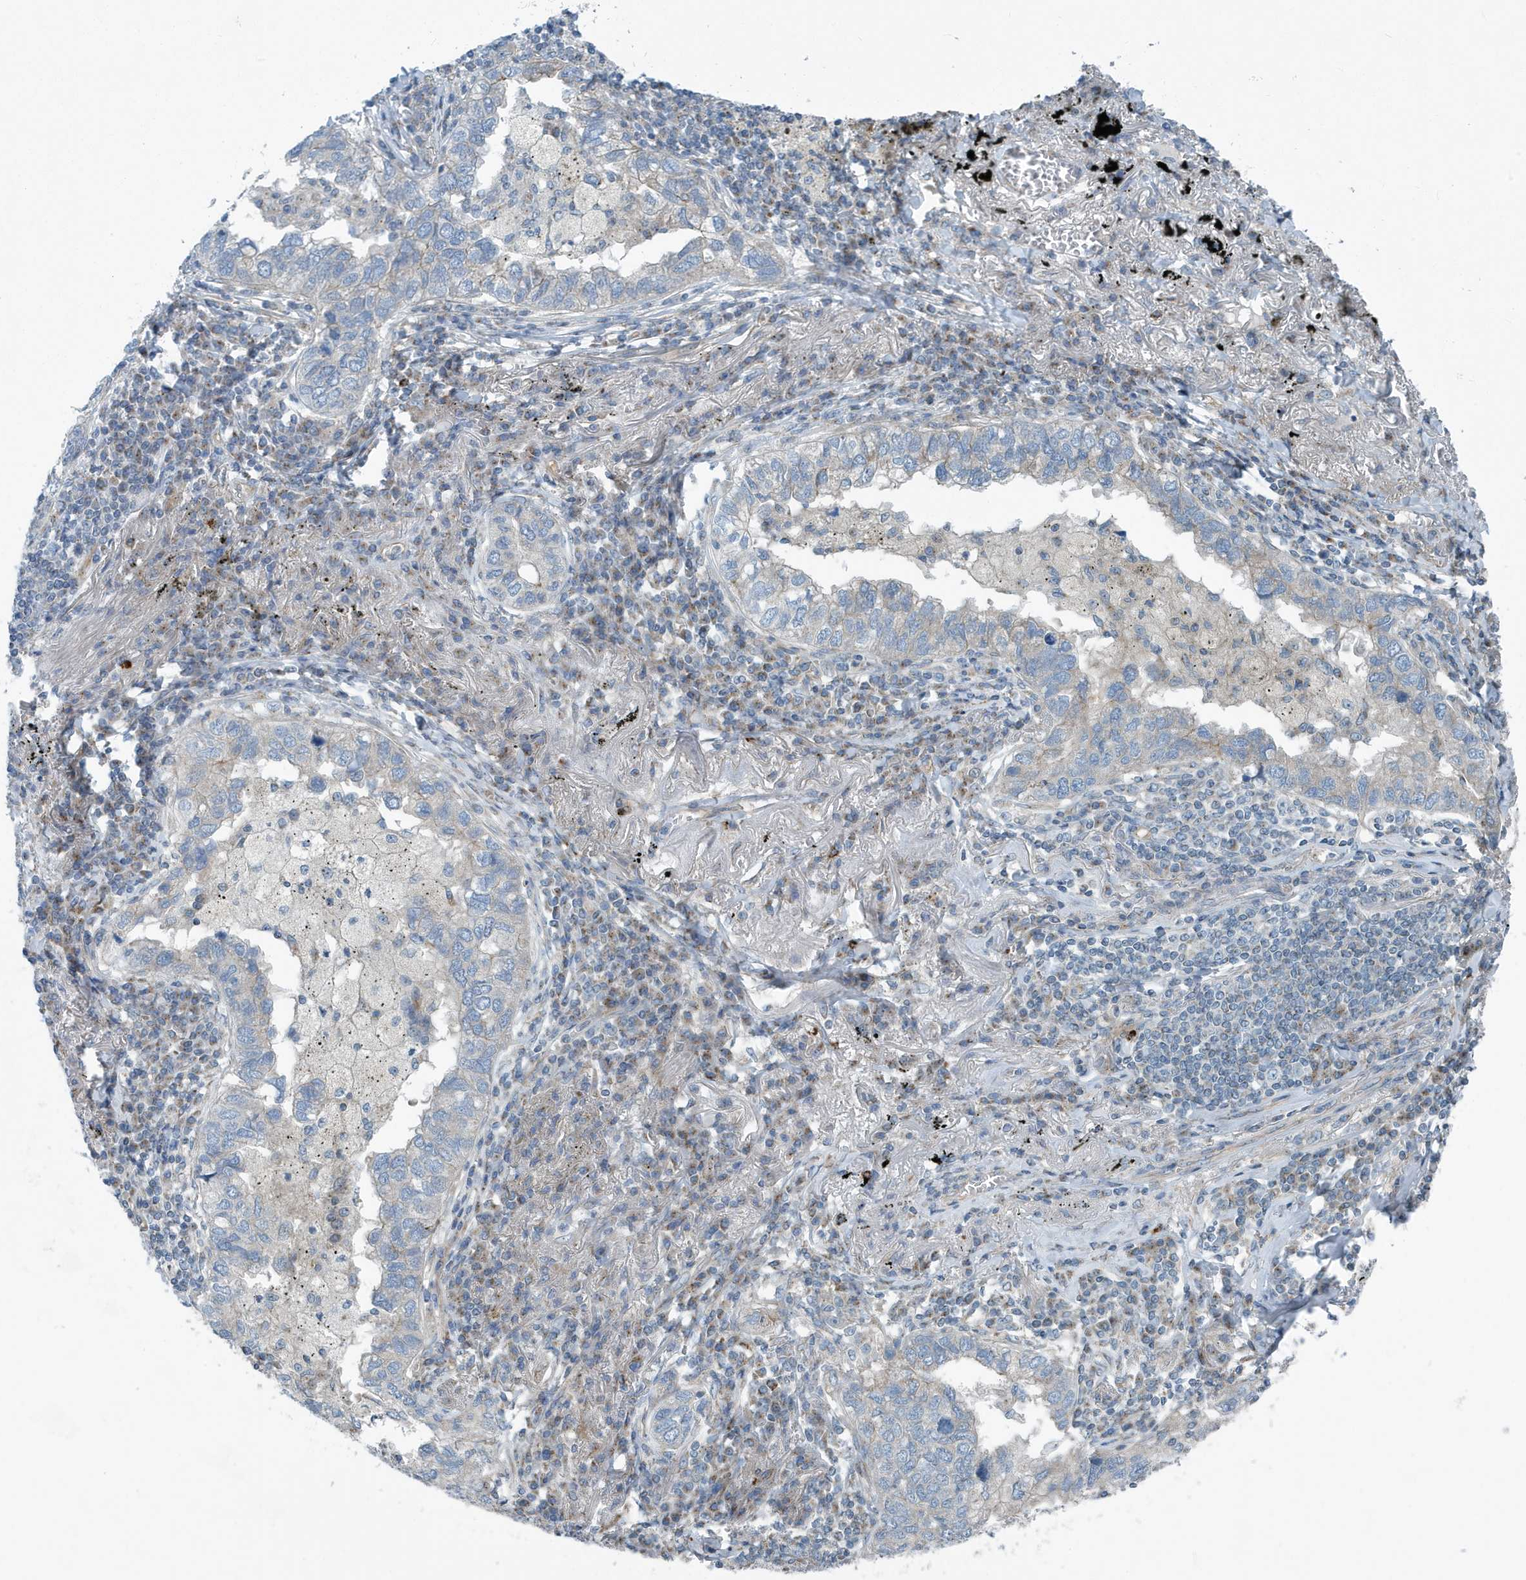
{"staining": {"intensity": "negative", "quantity": "none", "location": "none"}, "tissue": "lung cancer", "cell_type": "Tumor cells", "image_type": "cancer", "snomed": [{"axis": "morphology", "description": "Adenocarcinoma, NOS"}, {"axis": "topography", "description": "Lung"}], "caption": "Protein analysis of lung cancer (adenocarcinoma) exhibits no significant positivity in tumor cells.", "gene": "PPM1M", "patient": {"sex": "male", "age": 65}}